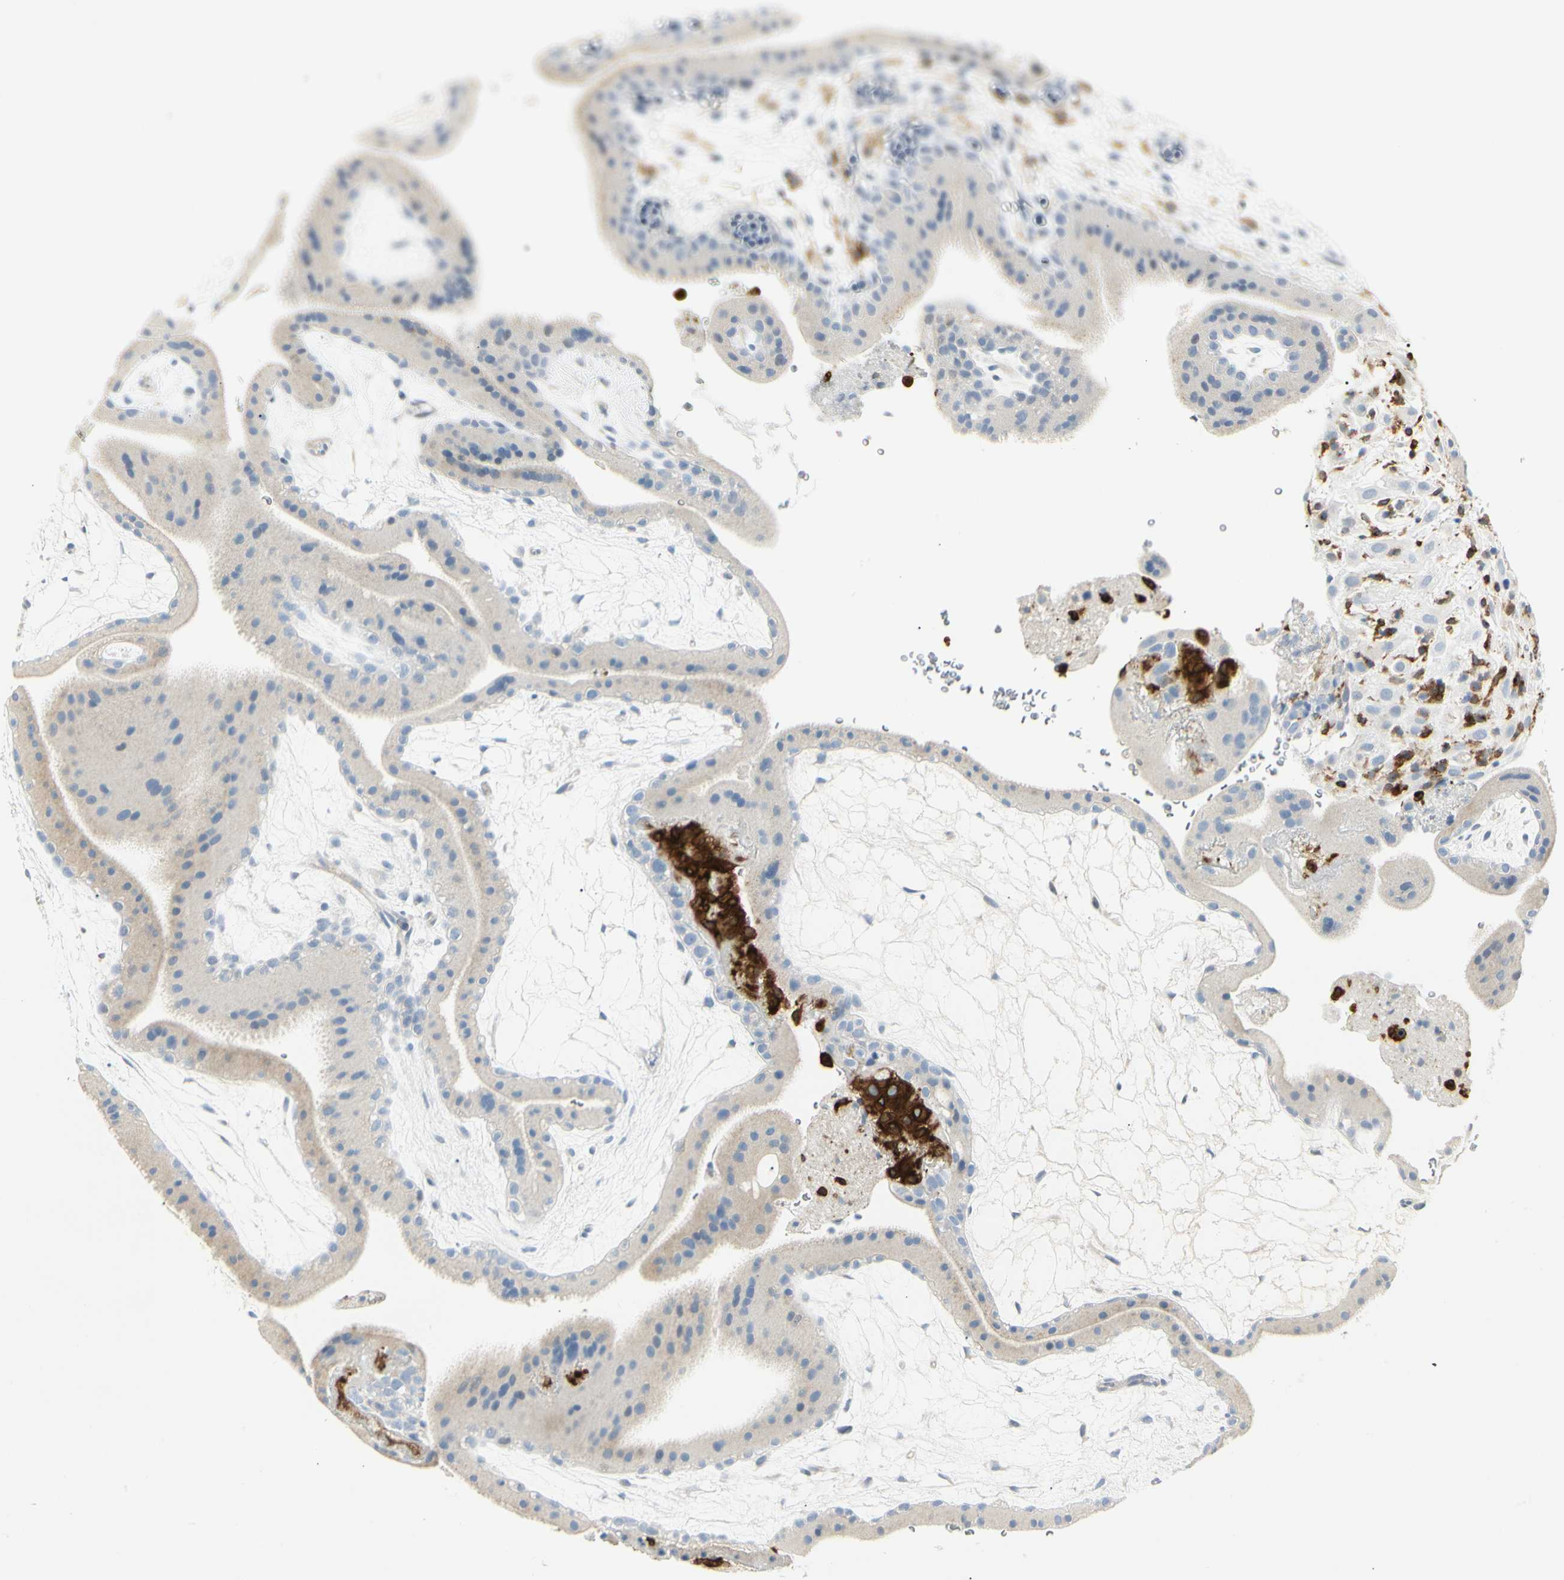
{"staining": {"intensity": "negative", "quantity": "none", "location": "none"}, "tissue": "placenta", "cell_type": "Decidual cells", "image_type": "normal", "snomed": [{"axis": "morphology", "description": "Normal tissue, NOS"}, {"axis": "topography", "description": "Placenta"}], "caption": "Placenta was stained to show a protein in brown. There is no significant positivity in decidual cells. (DAB immunohistochemistry (IHC), high magnification).", "gene": "ITGB2", "patient": {"sex": "female", "age": 19}}